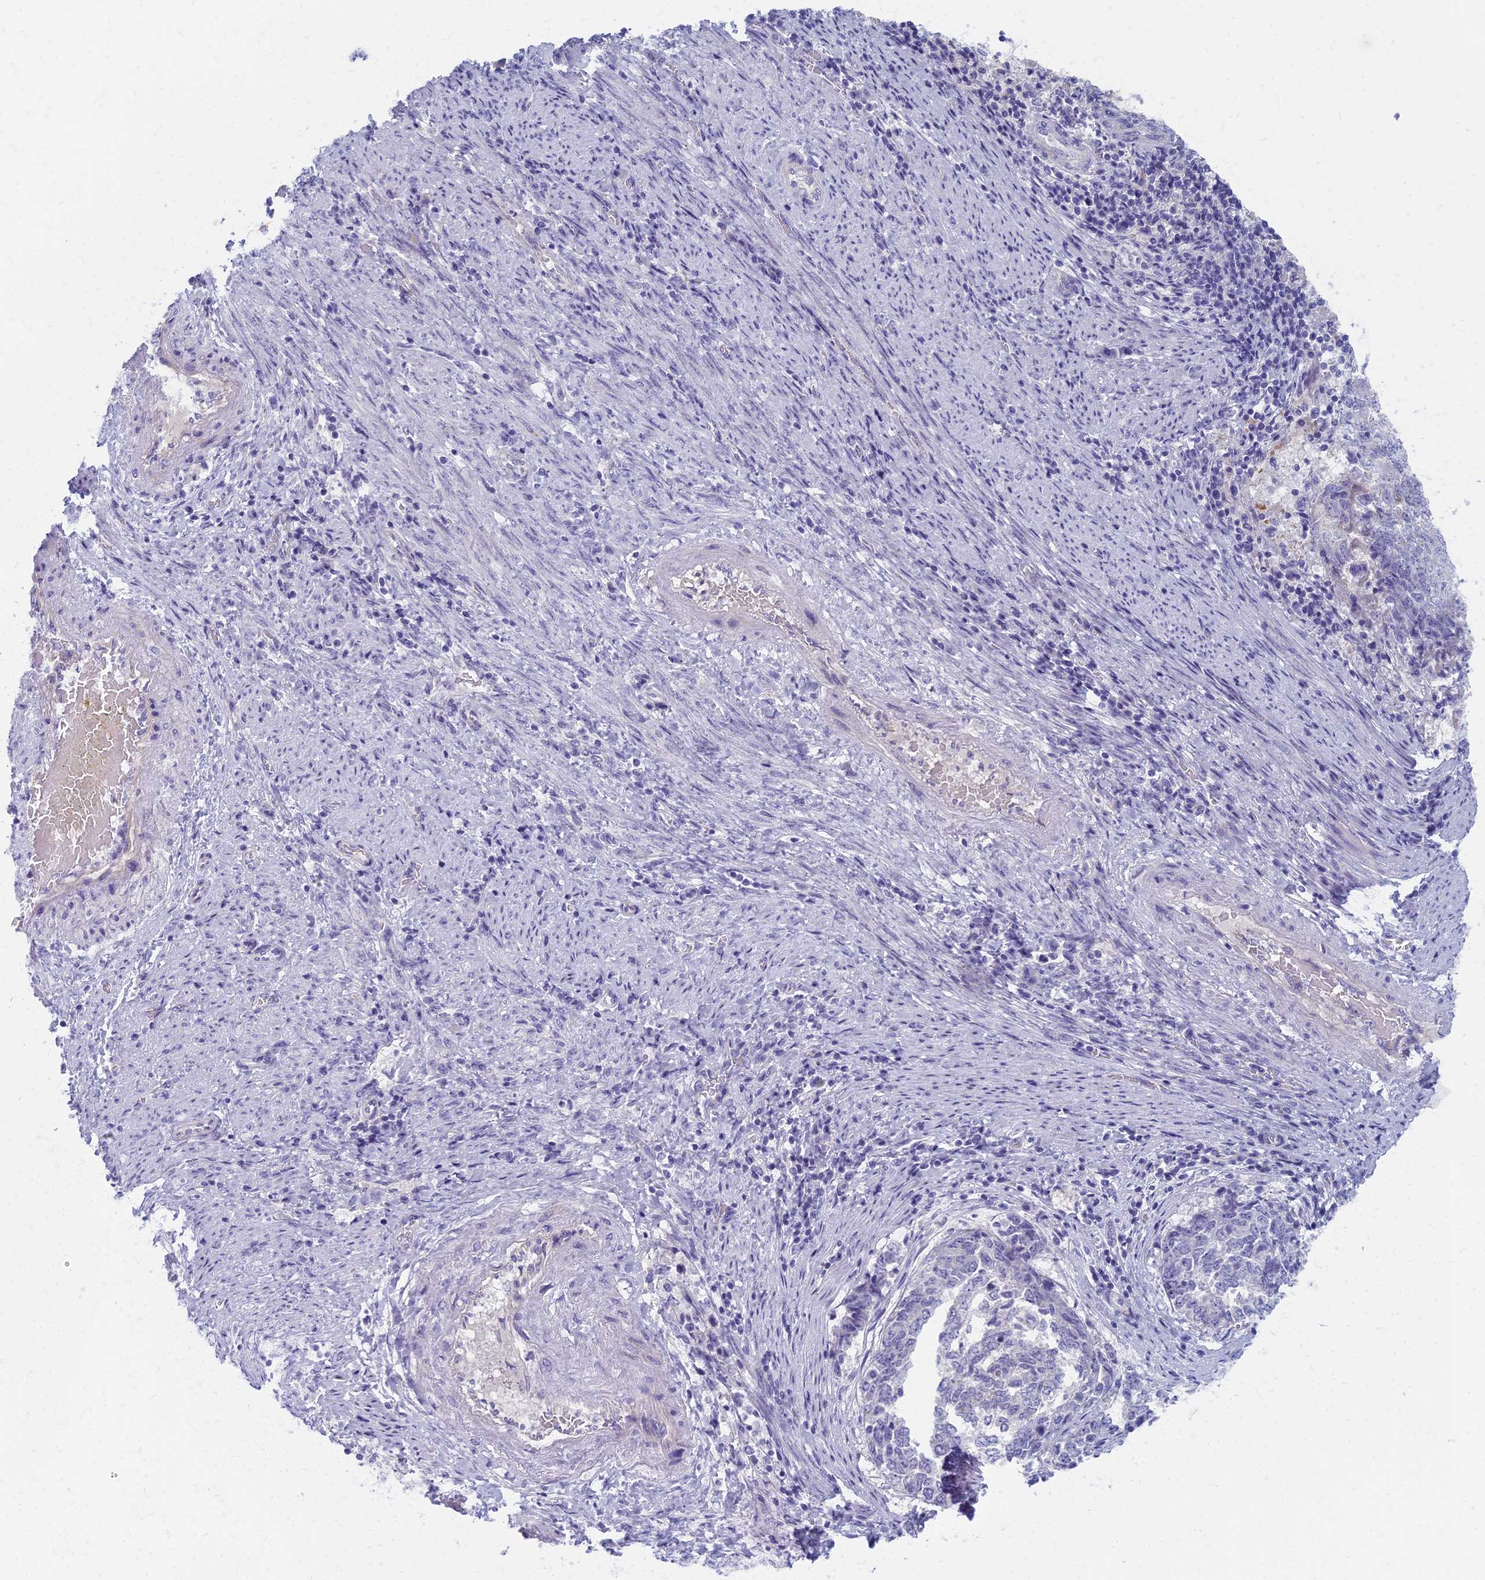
{"staining": {"intensity": "negative", "quantity": "none", "location": "none"}, "tissue": "endometrial cancer", "cell_type": "Tumor cells", "image_type": "cancer", "snomed": [{"axis": "morphology", "description": "Adenocarcinoma, NOS"}, {"axis": "topography", "description": "Endometrium"}], "caption": "The image reveals no staining of tumor cells in endometrial adenocarcinoma. (DAB (3,3'-diaminobenzidine) immunohistochemistry with hematoxylin counter stain).", "gene": "AP4E1", "patient": {"sex": "female", "age": 80}}